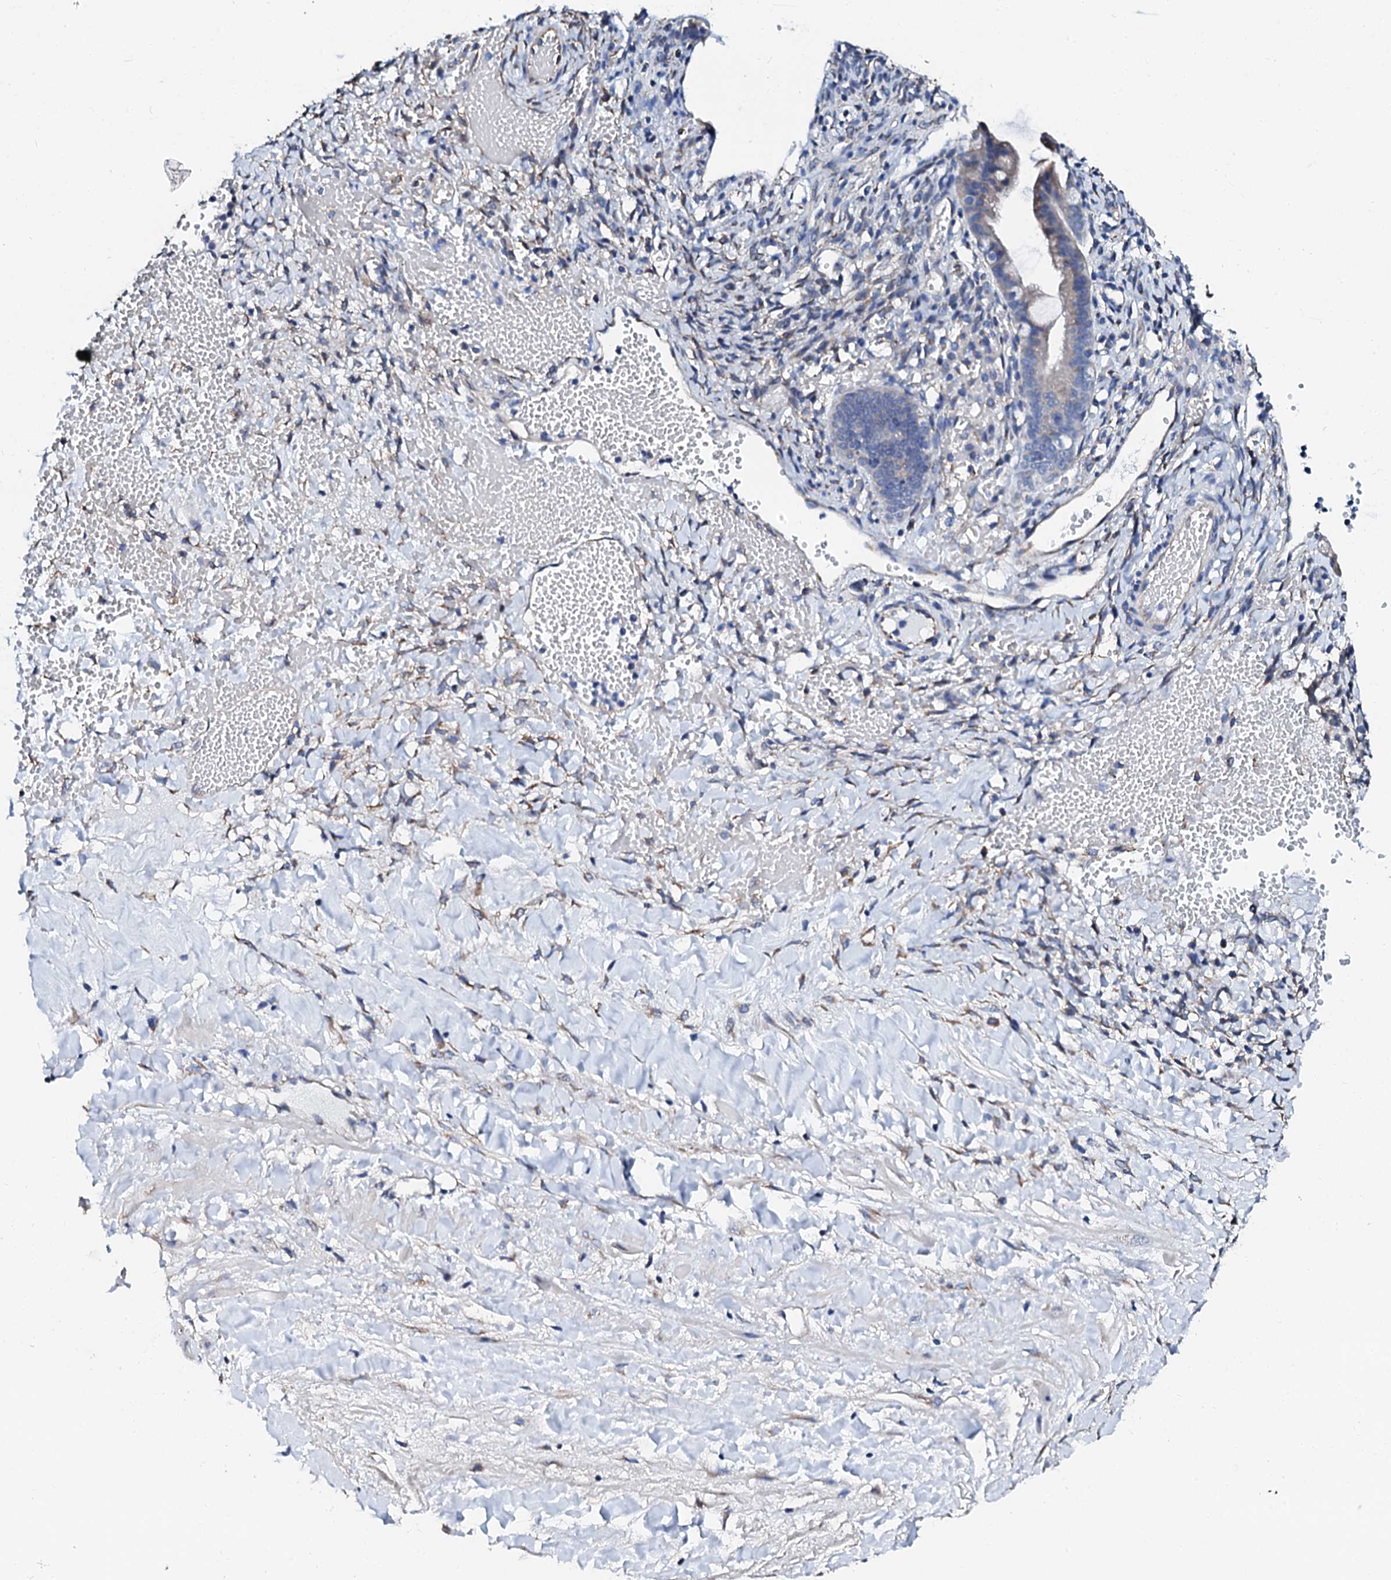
{"staining": {"intensity": "weak", "quantity": "25%-75%", "location": "cytoplasmic/membranous"}, "tissue": "ovarian cancer", "cell_type": "Tumor cells", "image_type": "cancer", "snomed": [{"axis": "morphology", "description": "Cystadenocarcinoma, mucinous, NOS"}, {"axis": "topography", "description": "Ovary"}], "caption": "Human ovarian cancer stained with a protein marker exhibits weak staining in tumor cells.", "gene": "AKAP3", "patient": {"sex": "female", "age": 73}}